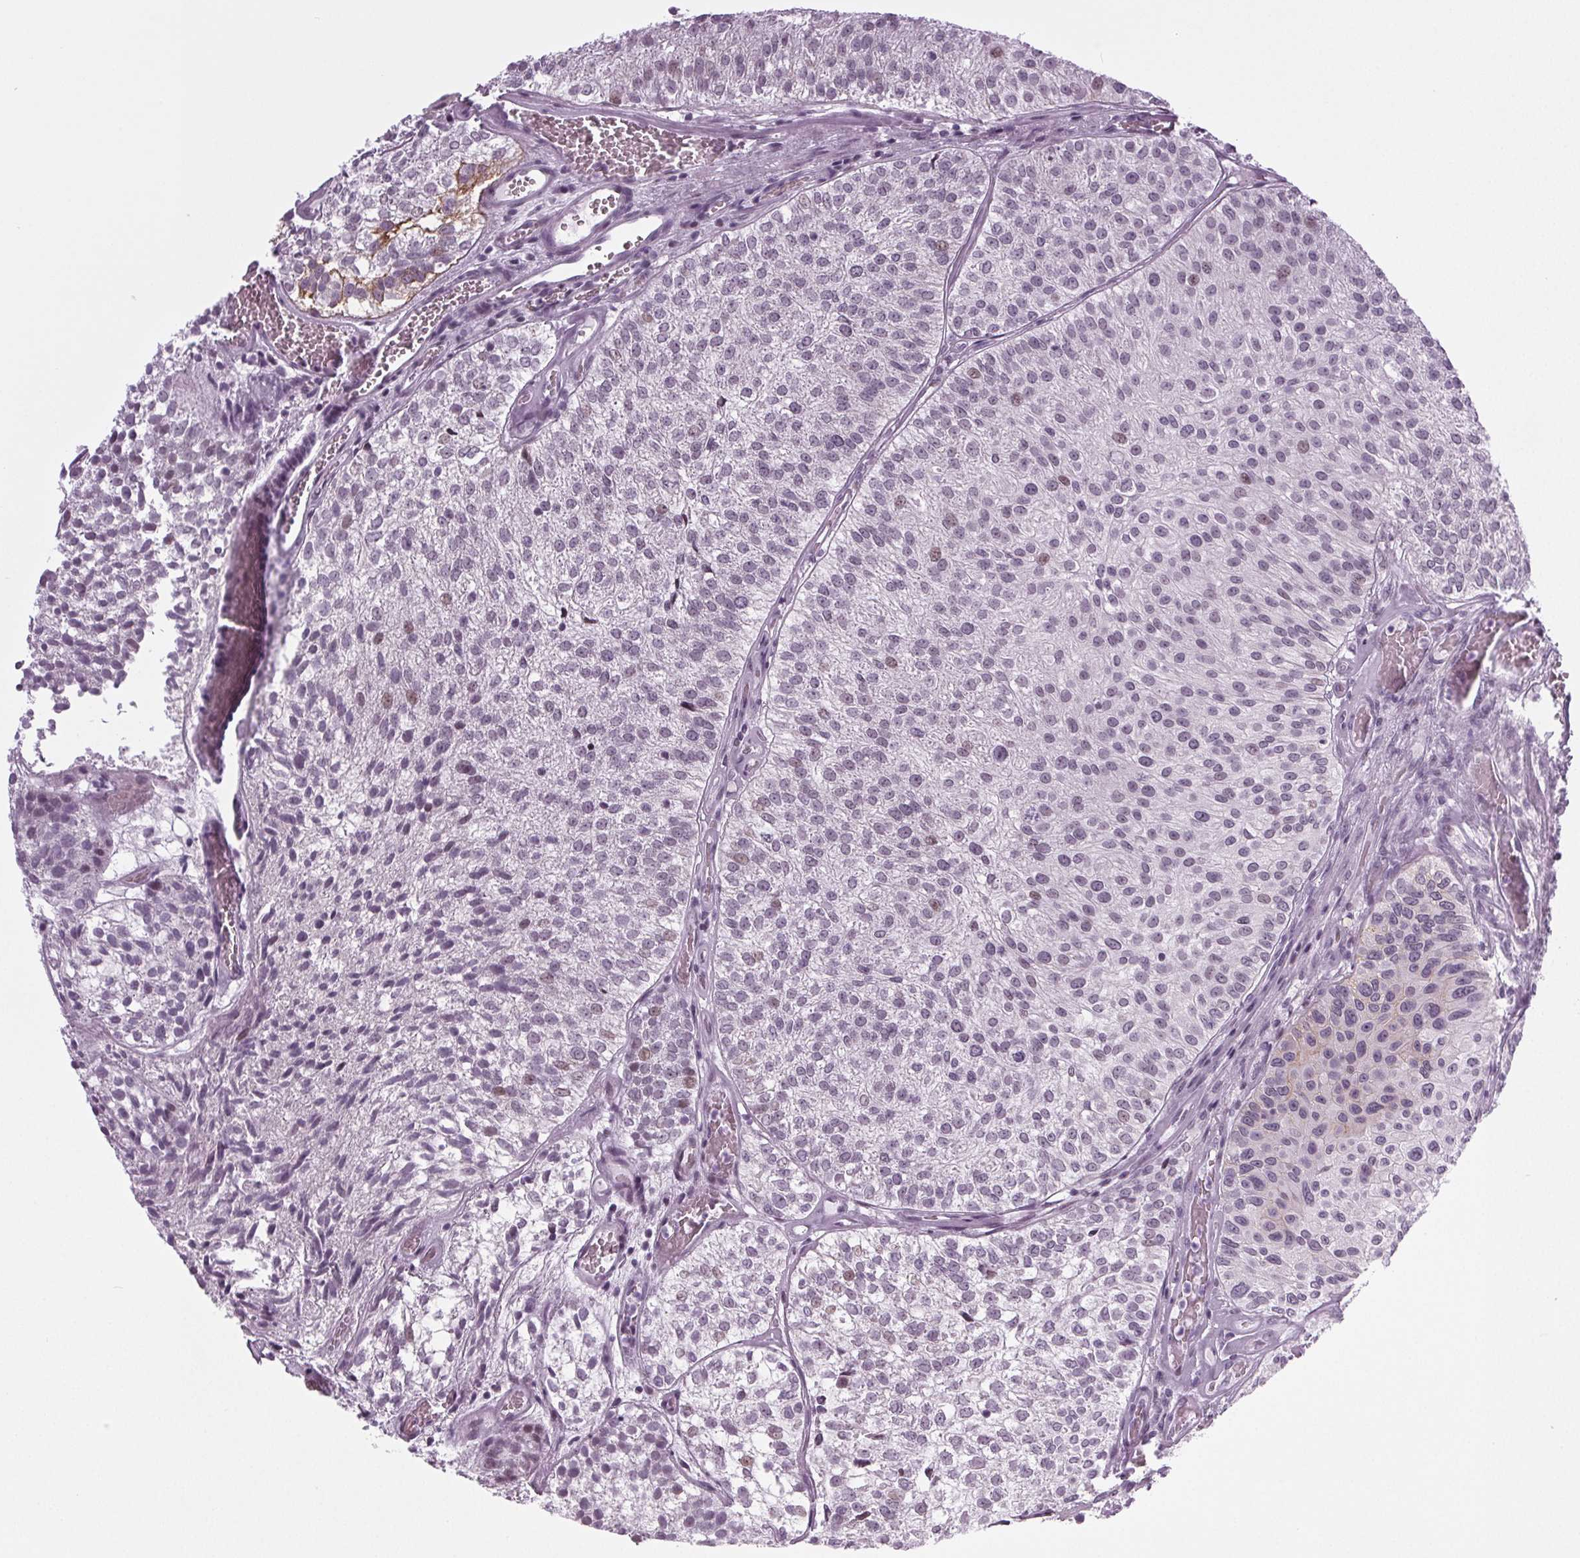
{"staining": {"intensity": "negative", "quantity": "none", "location": "none"}, "tissue": "urothelial cancer", "cell_type": "Tumor cells", "image_type": "cancer", "snomed": [{"axis": "morphology", "description": "Urothelial carcinoma, Low grade"}, {"axis": "topography", "description": "Urinary bladder"}], "caption": "The IHC micrograph has no significant staining in tumor cells of urothelial cancer tissue. Brightfield microscopy of IHC stained with DAB (3,3'-diaminobenzidine) (brown) and hematoxylin (blue), captured at high magnification.", "gene": "IGF2BP1", "patient": {"sex": "female", "age": 87}}